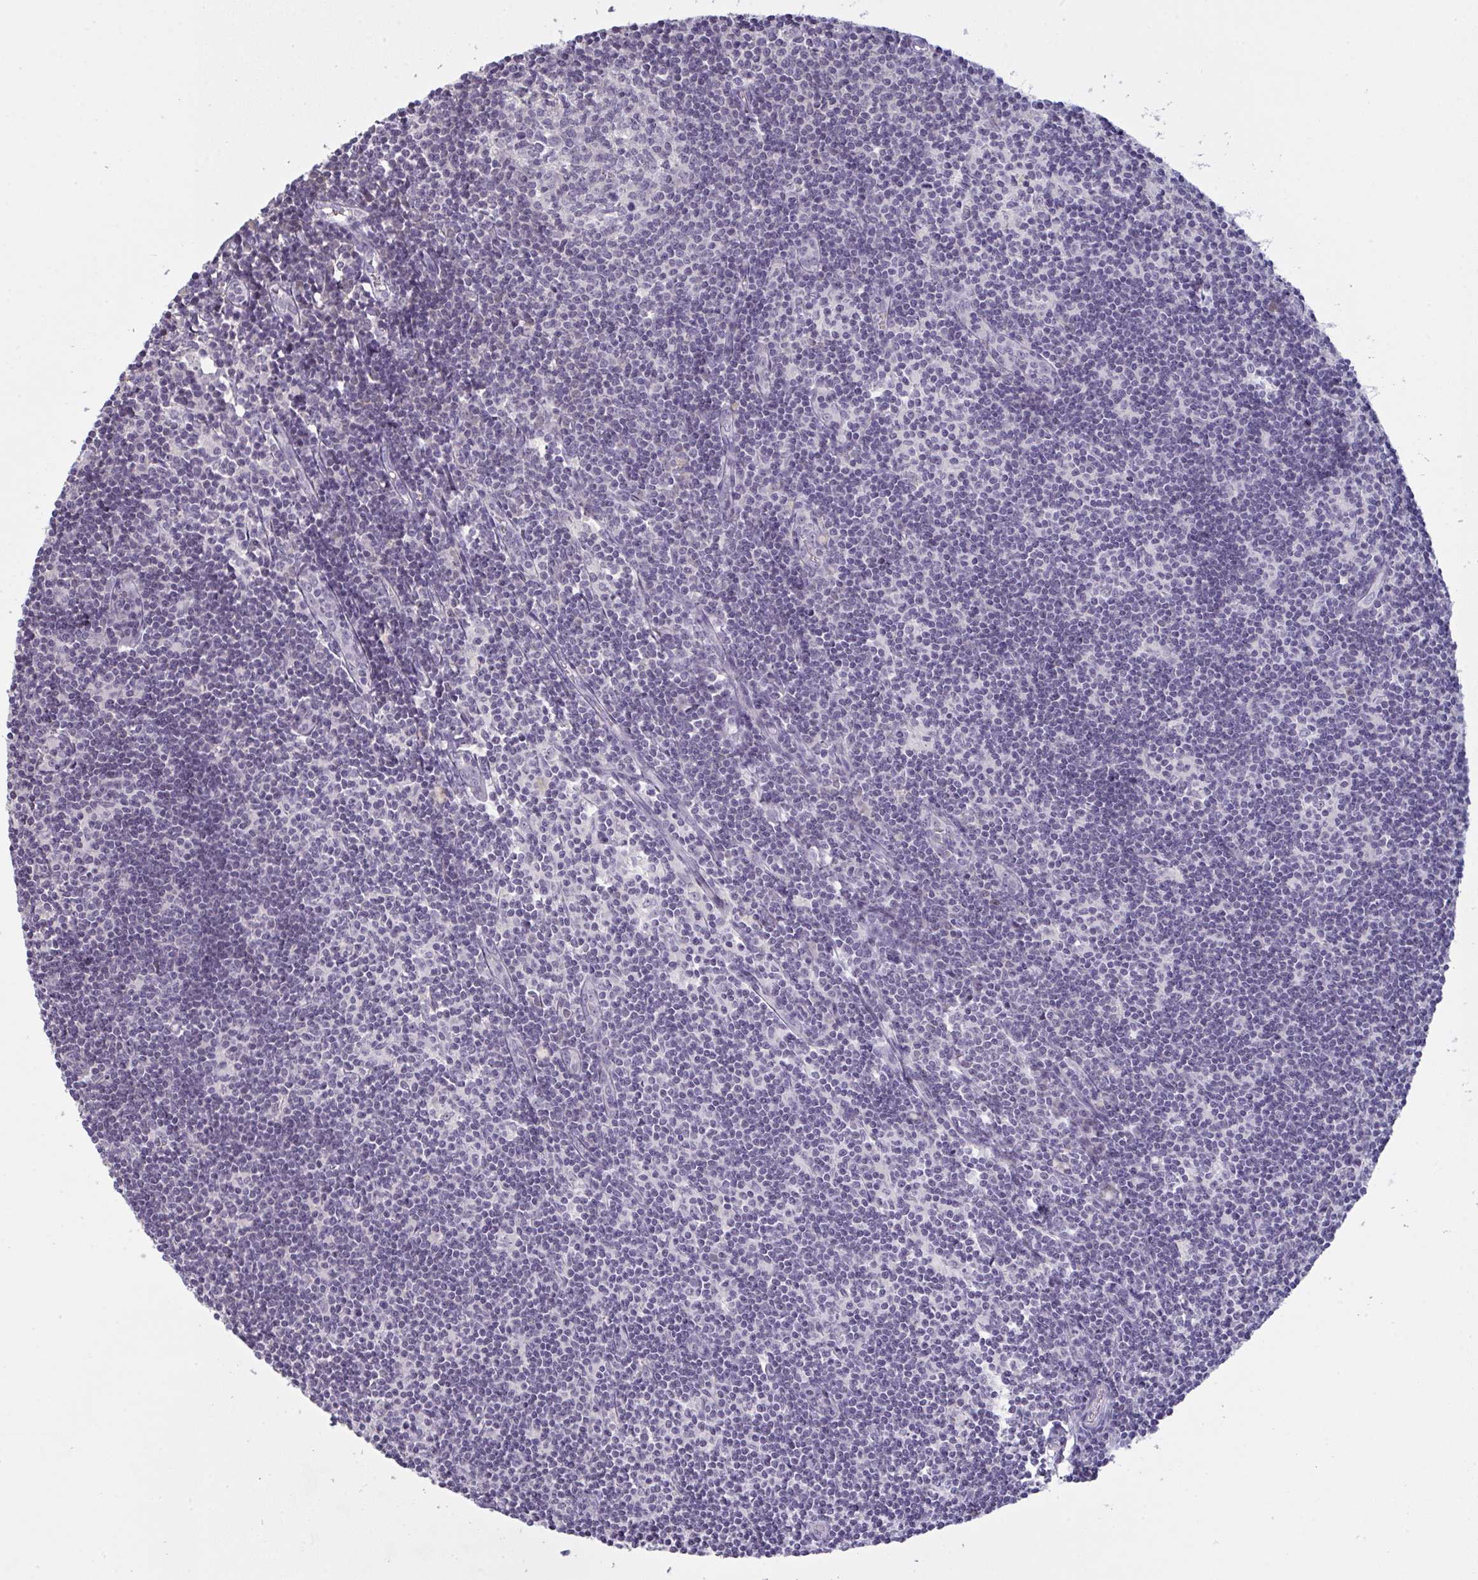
{"staining": {"intensity": "negative", "quantity": "none", "location": "none"}, "tissue": "lymph node", "cell_type": "Germinal center cells", "image_type": "normal", "snomed": [{"axis": "morphology", "description": "Normal tissue, NOS"}, {"axis": "topography", "description": "Lymph node"}], "caption": "The immunohistochemistry photomicrograph has no significant expression in germinal center cells of lymph node.", "gene": "ZNF784", "patient": {"sex": "female", "age": 31}}